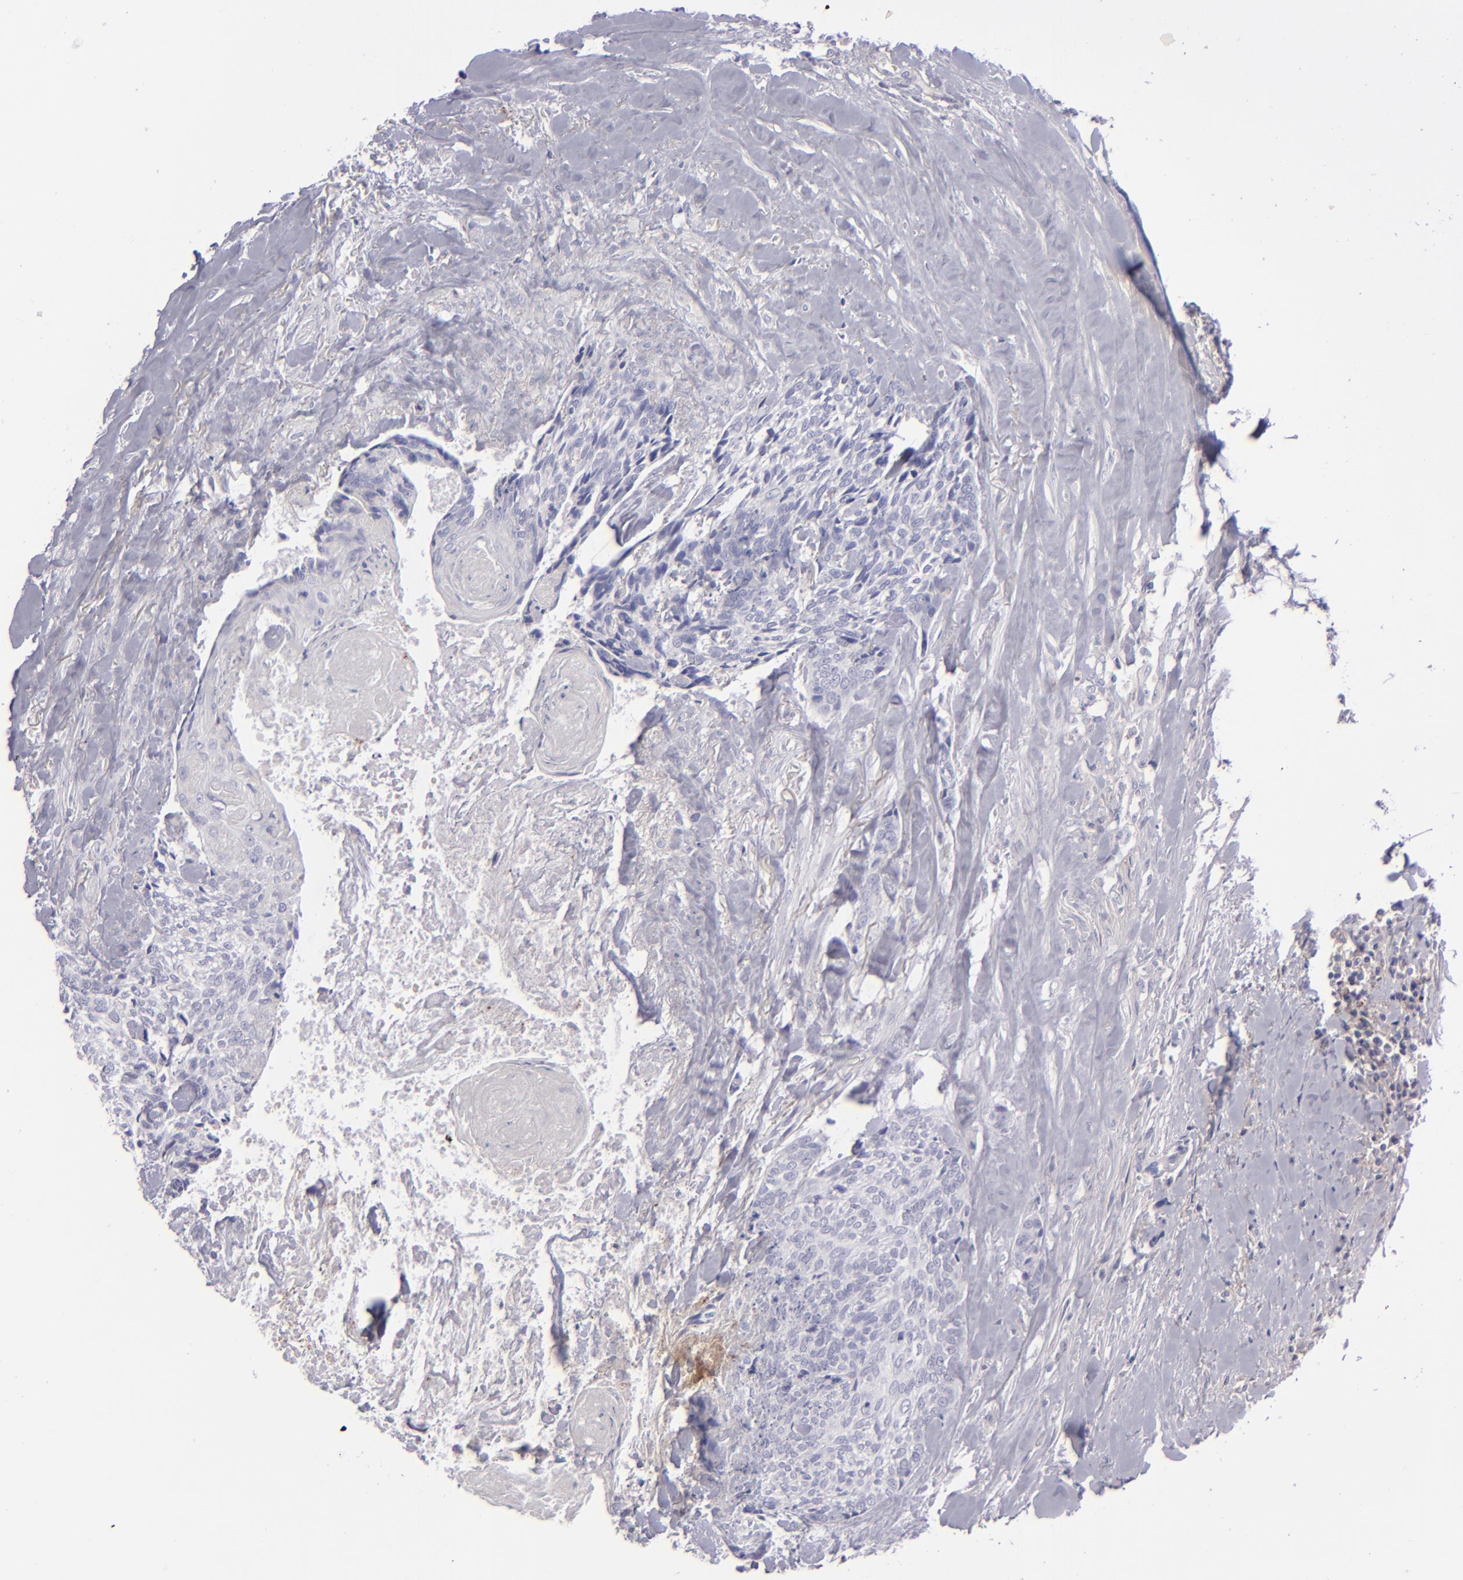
{"staining": {"intensity": "negative", "quantity": "none", "location": "none"}, "tissue": "head and neck cancer", "cell_type": "Tumor cells", "image_type": "cancer", "snomed": [{"axis": "morphology", "description": "Squamous cell carcinoma, NOS"}, {"axis": "topography", "description": "Salivary gland"}, {"axis": "topography", "description": "Head-Neck"}], "caption": "Tumor cells are negative for brown protein staining in head and neck cancer.", "gene": "ANPEP", "patient": {"sex": "male", "age": 70}}